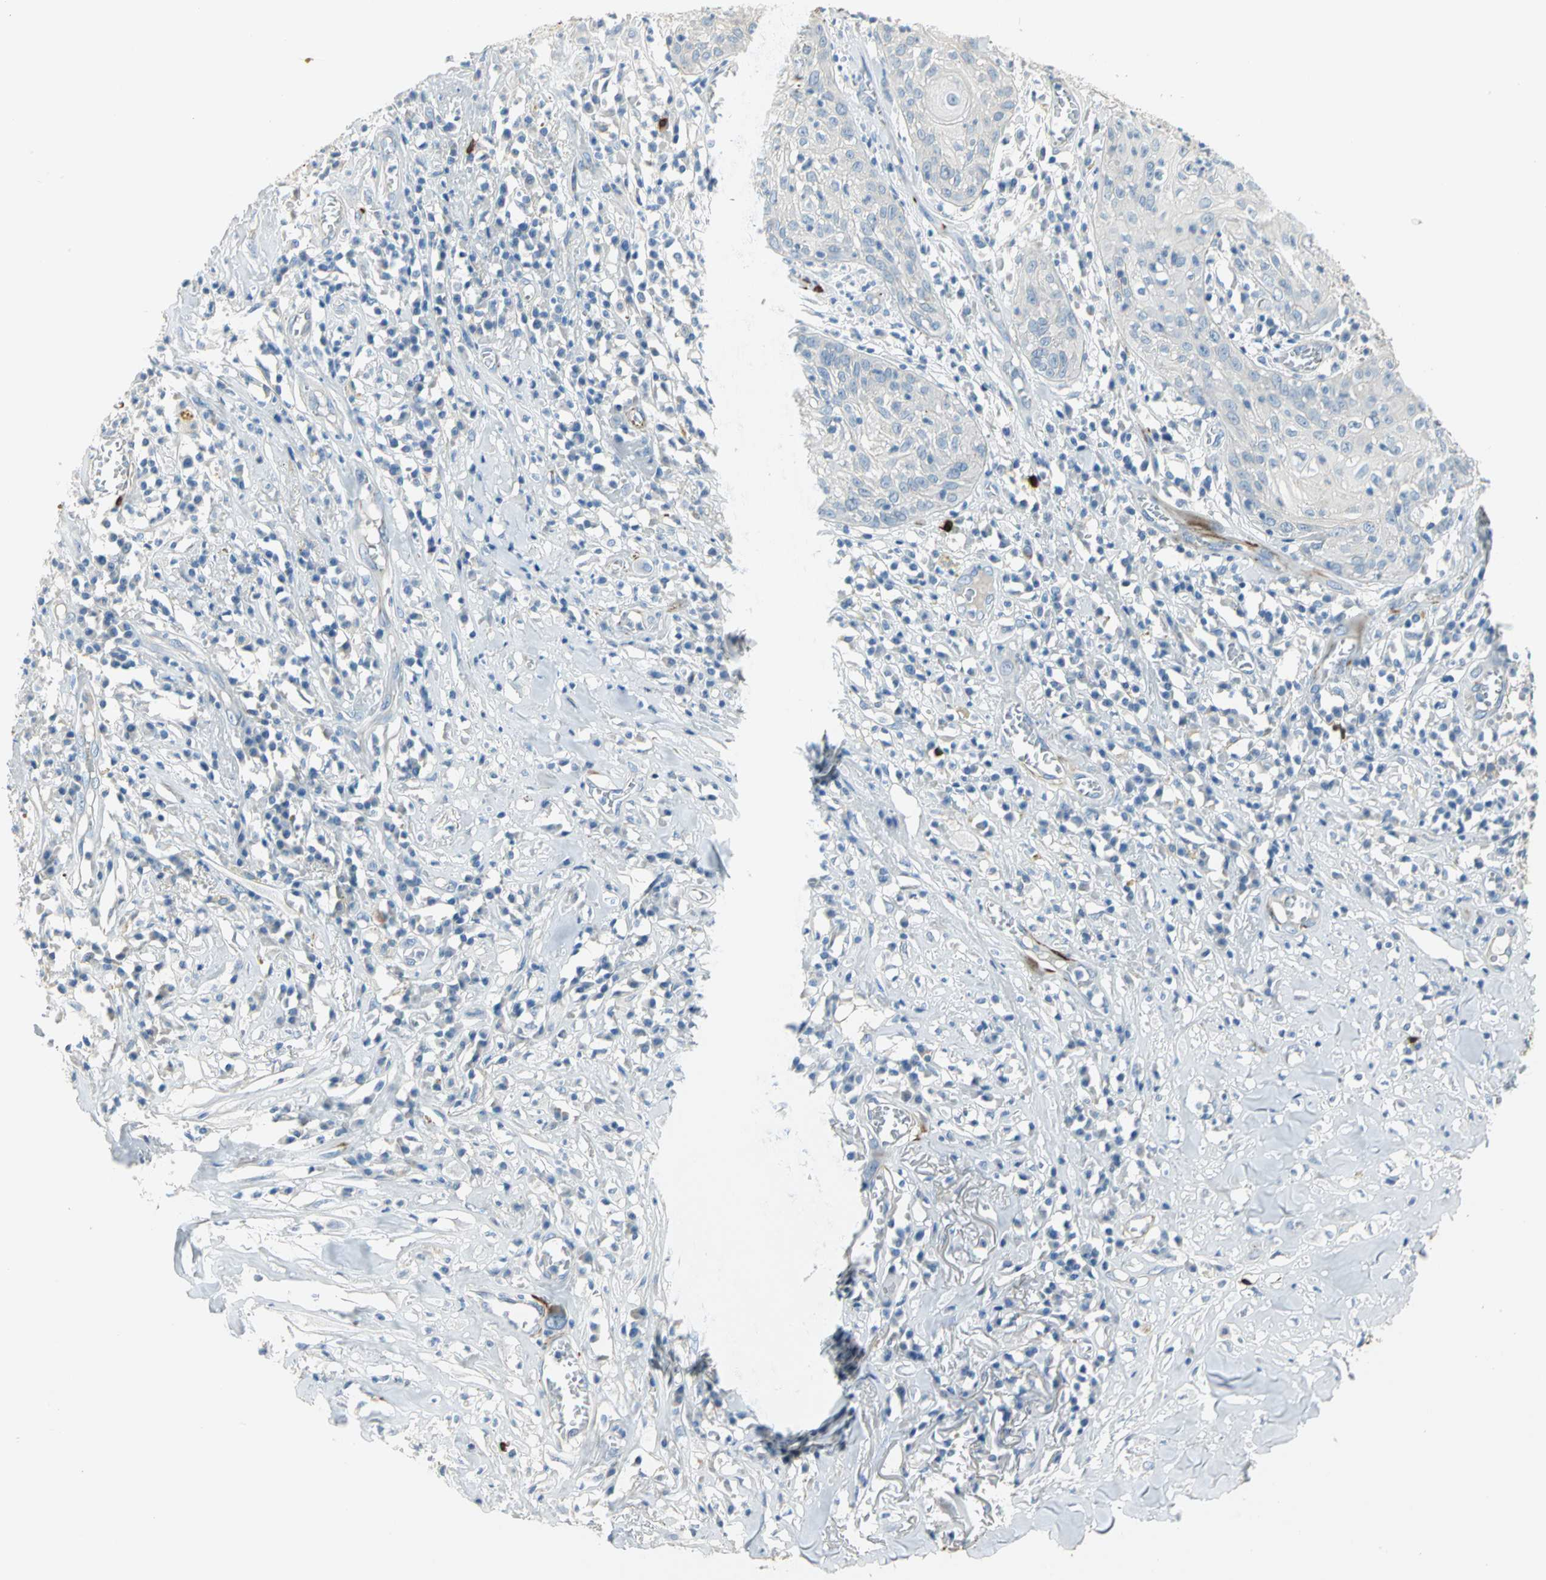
{"staining": {"intensity": "negative", "quantity": "none", "location": "none"}, "tissue": "skin cancer", "cell_type": "Tumor cells", "image_type": "cancer", "snomed": [{"axis": "morphology", "description": "Squamous cell carcinoma, NOS"}, {"axis": "topography", "description": "Skin"}], "caption": "Protein analysis of squamous cell carcinoma (skin) displays no significant expression in tumor cells.", "gene": "ALOX15", "patient": {"sex": "male", "age": 65}}